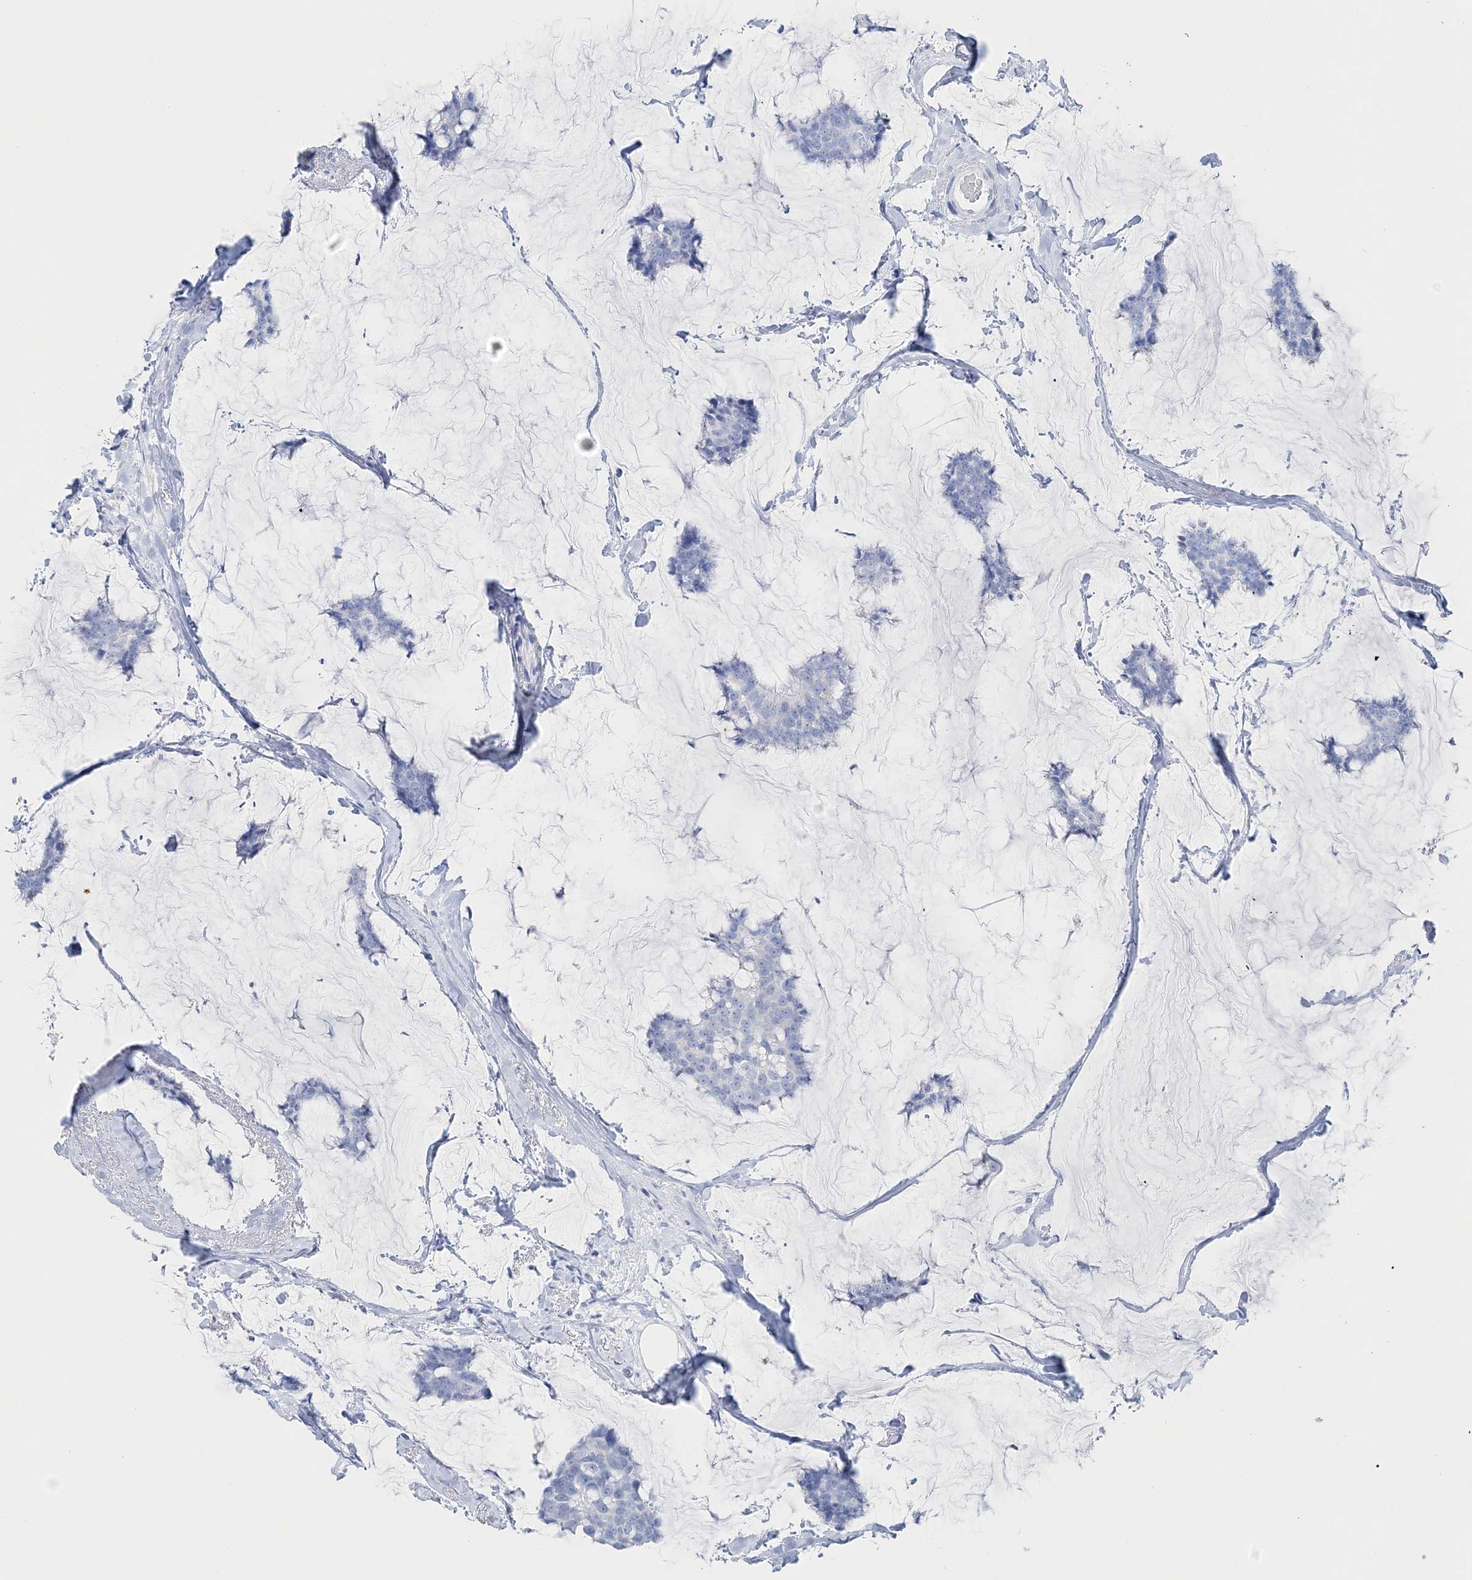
{"staining": {"intensity": "negative", "quantity": "none", "location": "none"}, "tissue": "breast cancer", "cell_type": "Tumor cells", "image_type": "cancer", "snomed": [{"axis": "morphology", "description": "Duct carcinoma"}, {"axis": "topography", "description": "Breast"}], "caption": "Immunohistochemical staining of breast cancer reveals no significant expression in tumor cells.", "gene": "TSPYL6", "patient": {"sex": "female", "age": 93}}